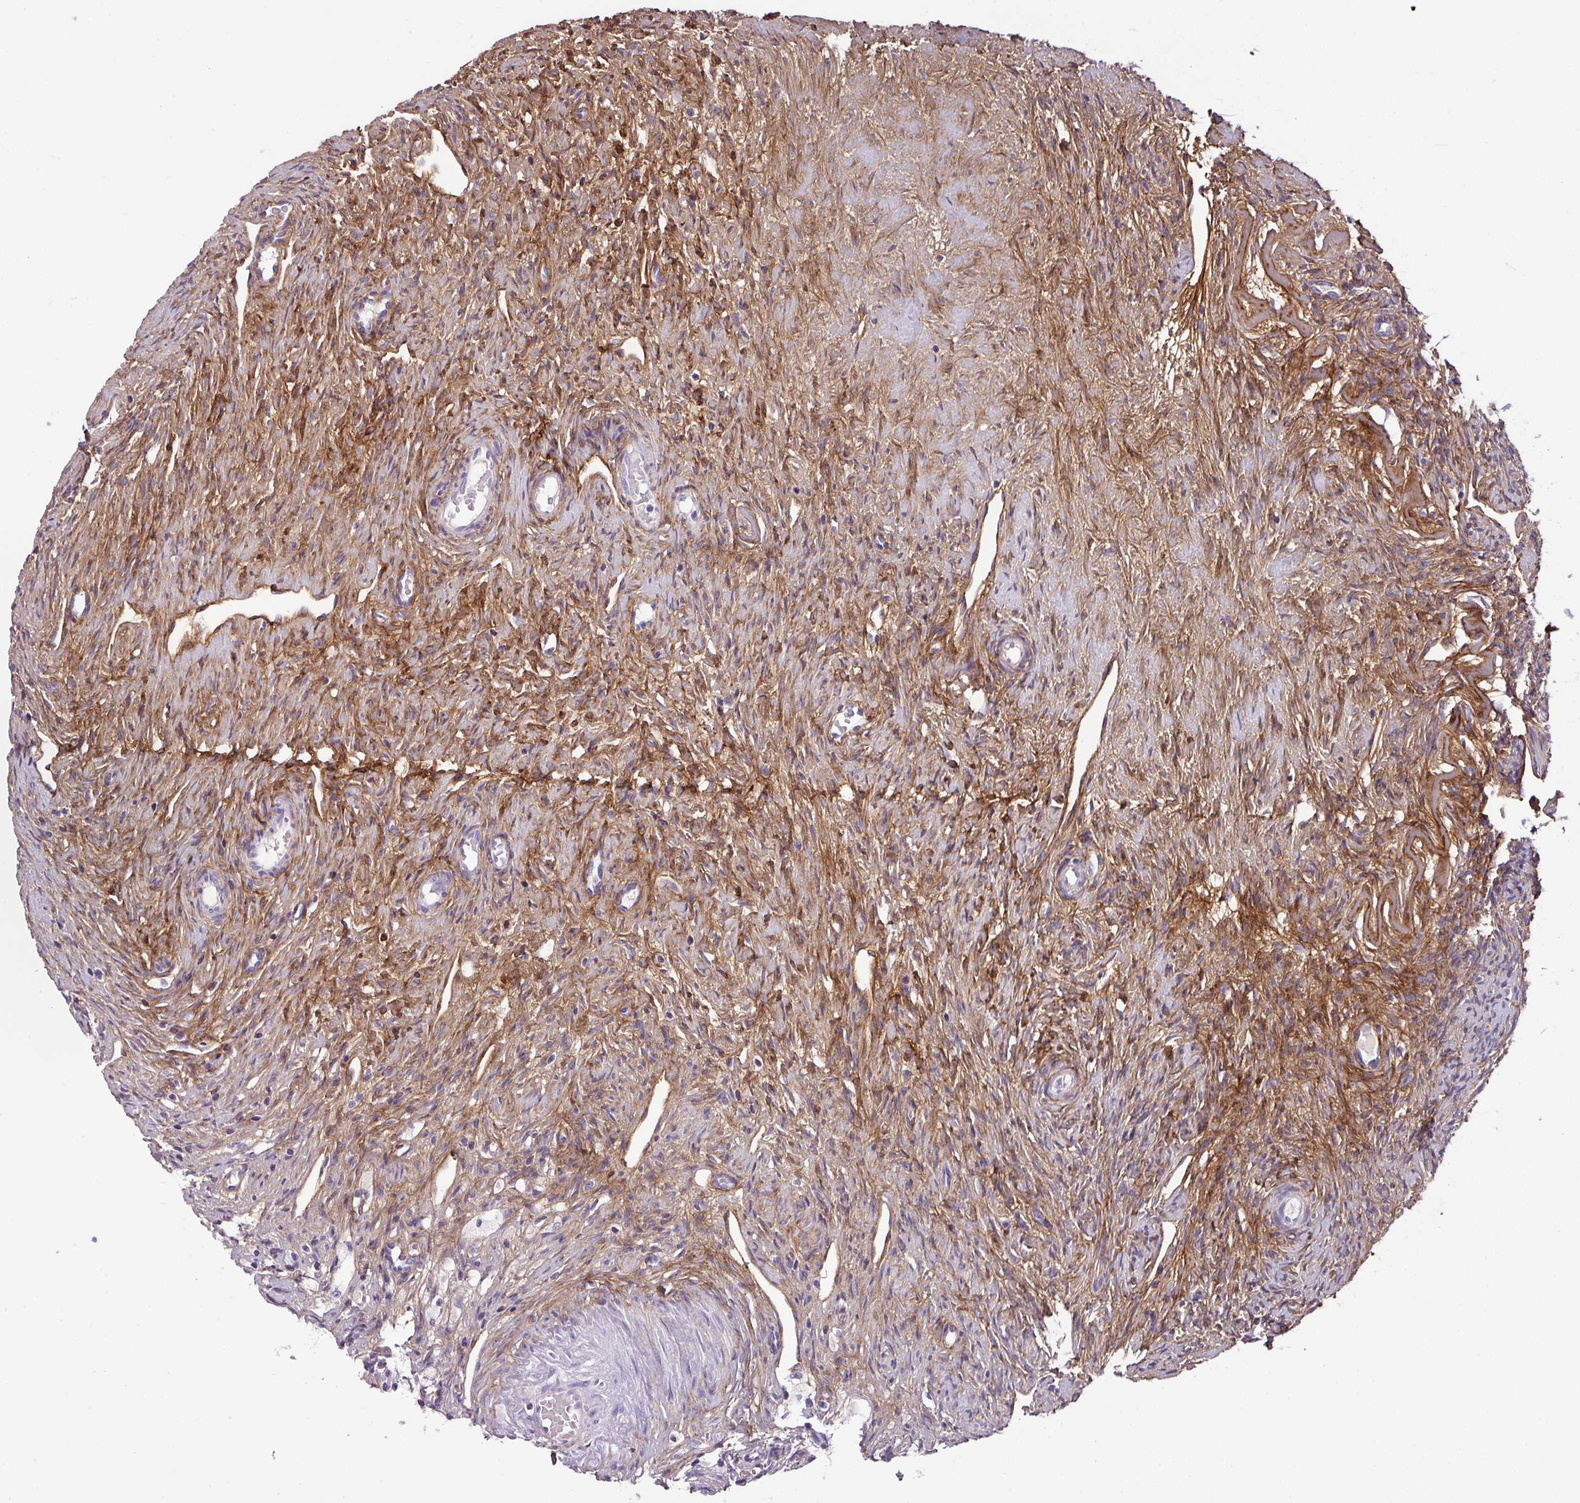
{"staining": {"intensity": "moderate", "quantity": ">75%", "location": "cytoplasmic/membranous"}, "tissue": "ovary", "cell_type": "Ovarian stroma cells", "image_type": "normal", "snomed": [{"axis": "morphology", "description": "Normal tissue, NOS"}, {"axis": "topography", "description": "Ovary"}], "caption": "Moderate cytoplasmic/membranous expression is identified in approximately >75% of ovarian stroma cells in benign ovary.", "gene": "PARD6G", "patient": {"sex": "female", "age": 51}}